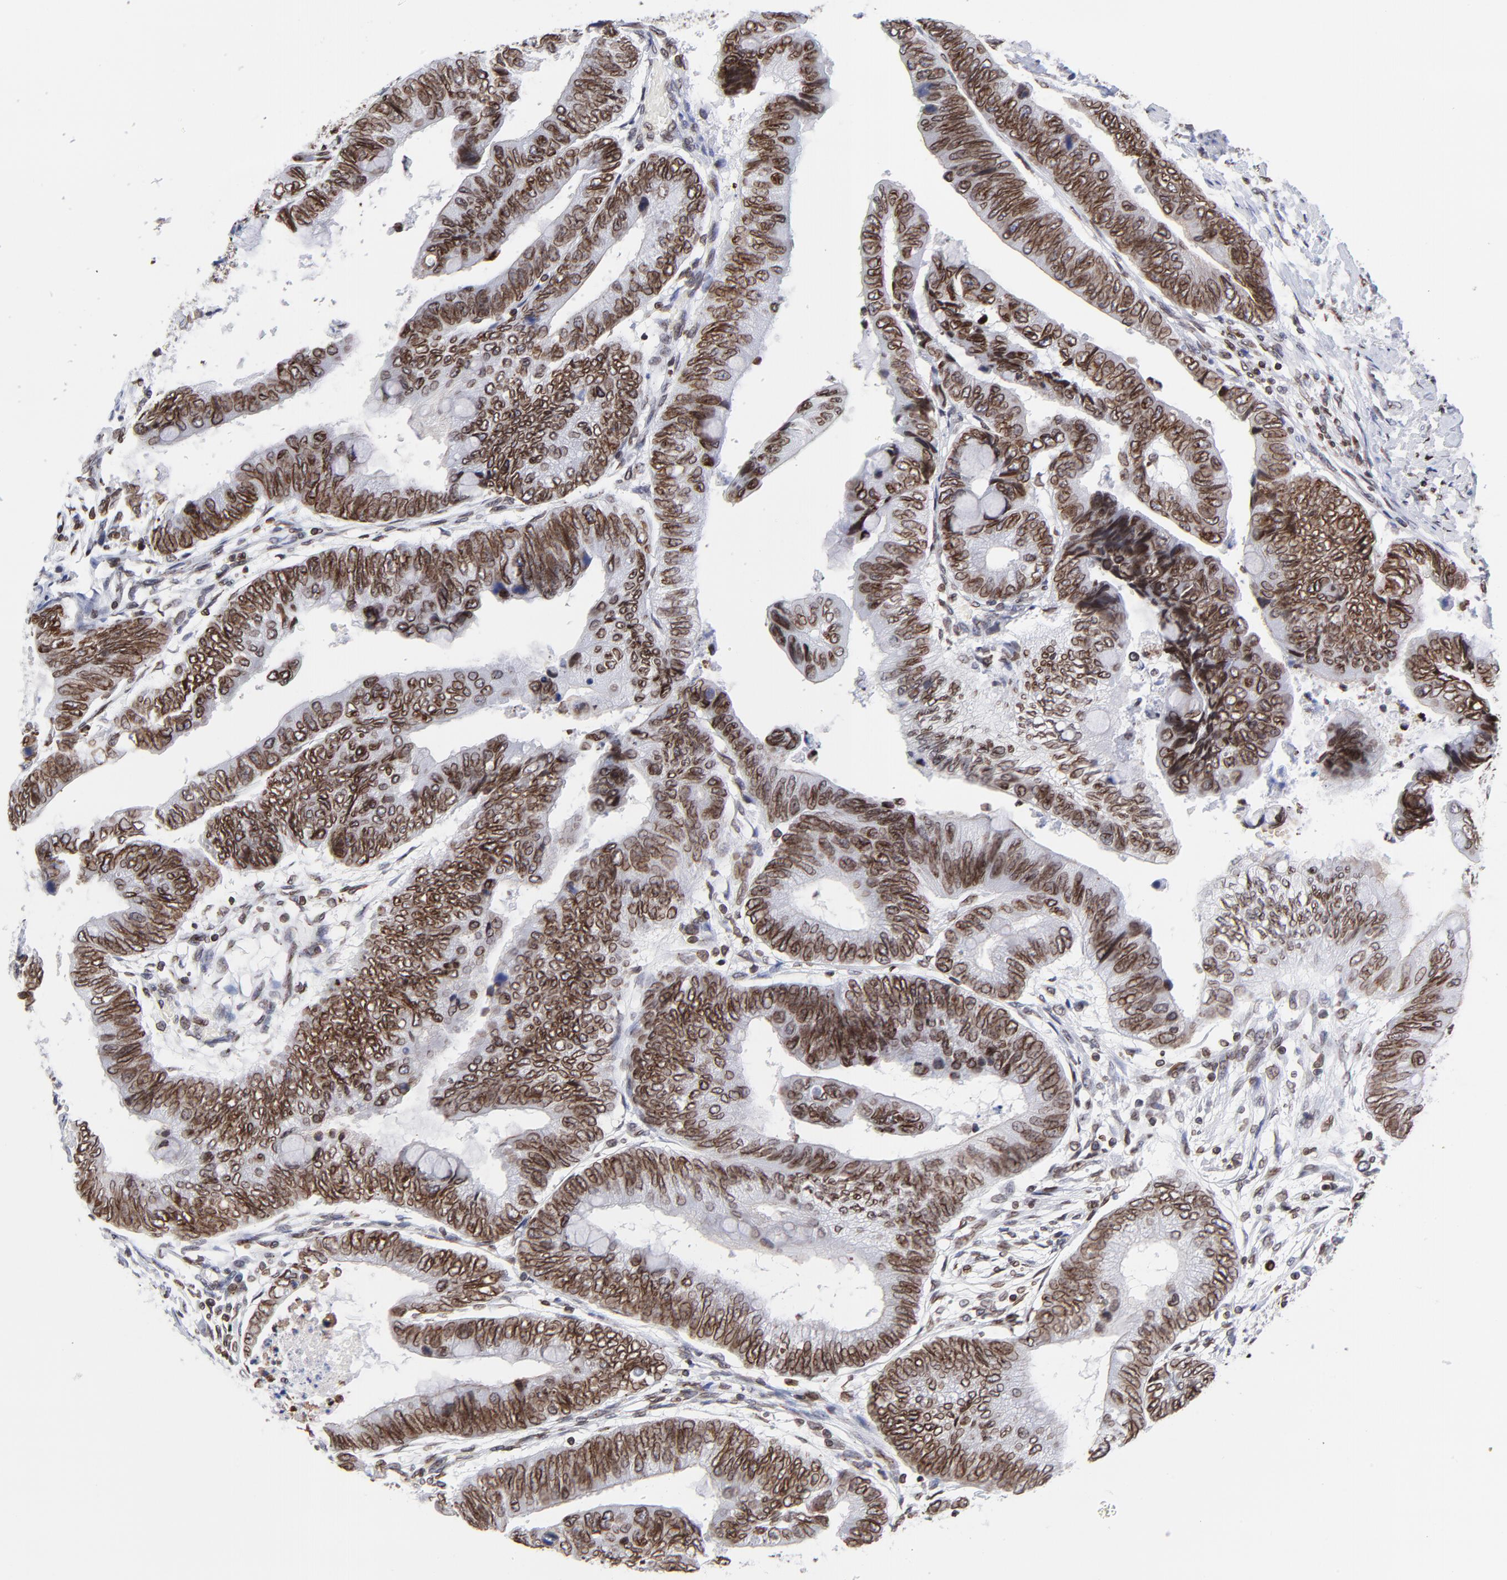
{"staining": {"intensity": "strong", "quantity": ">75%", "location": "cytoplasmic/membranous,nuclear"}, "tissue": "colorectal cancer", "cell_type": "Tumor cells", "image_type": "cancer", "snomed": [{"axis": "morphology", "description": "Normal tissue, NOS"}, {"axis": "morphology", "description": "Adenocarcinoma, NOS"}, {"axis": "topography", "description": "Rectum"}, {"axis": "topography", "description": "Peripheral nerve tissue"}], "caption": "A histopathology image of colorectal cancer stained for a protein exhibits strong cytoplasmic/membranous and nuclear brown staining in tumor cells.", "gene": "THAP7", "patient": {"sex": "male", "age": 92}}